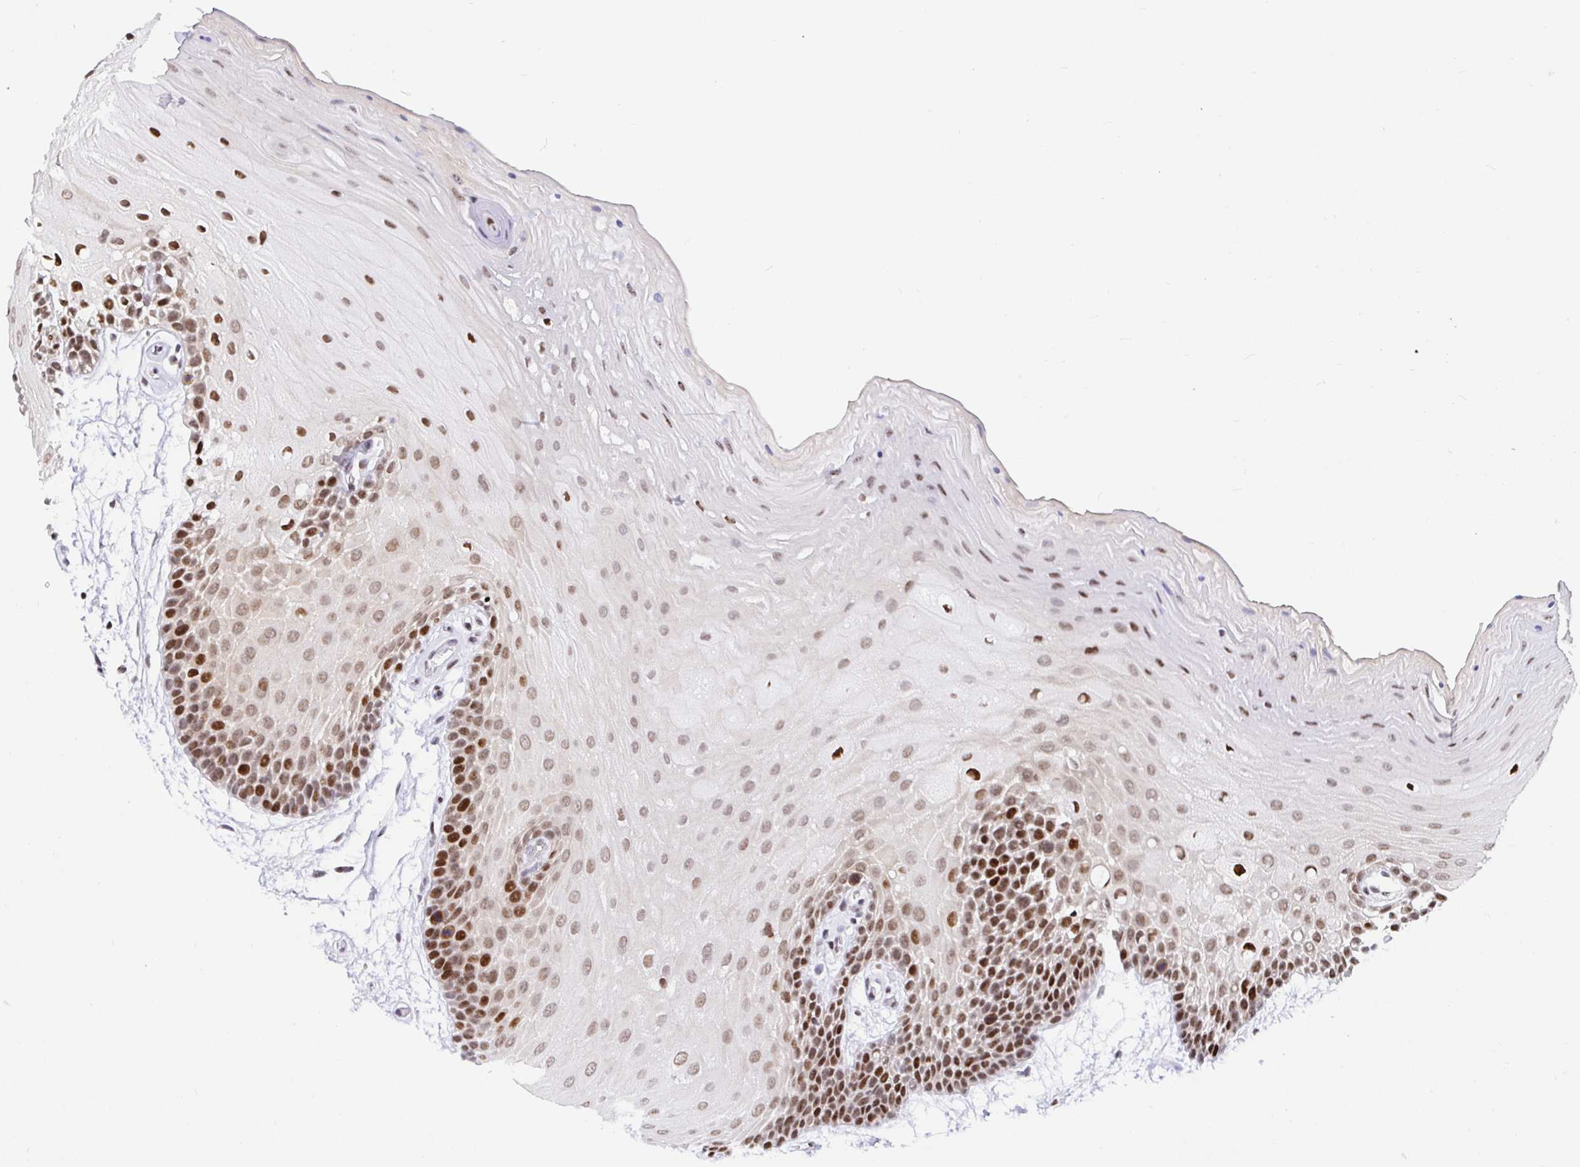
{"staining": {"intensity": "moderate", "quantity": "25%-75%", "location": "nuclear"}, "tissue": "oral mucosa", "cell_type": "Squamous epithelial cells", "image_type": "normal", "snomed": [{"axis": "morphology", "description": "Normal tissue, NOS"}, {"axis": "morphology", "description": "Squamous cell carcinoma, NOS"}, {"axis": "topography", "description": "Oral tissue"}, {"axis": "topography", "description": "Tounge, NOS"}, {"axis": "topography", "description": "Head-Neck"}], "caption": "Immunohistochemical staining of benign oral mucosa shows moderate nuclear protein positivity in approximately 25%-75% of squamous epithelial cells. (DAB (3,3'-diaminobenzidine) IHC, brown staining for protein, blue staining for nuclei).", "gene": "SETD5", "patient": {"sex": "male", "age": 62}}